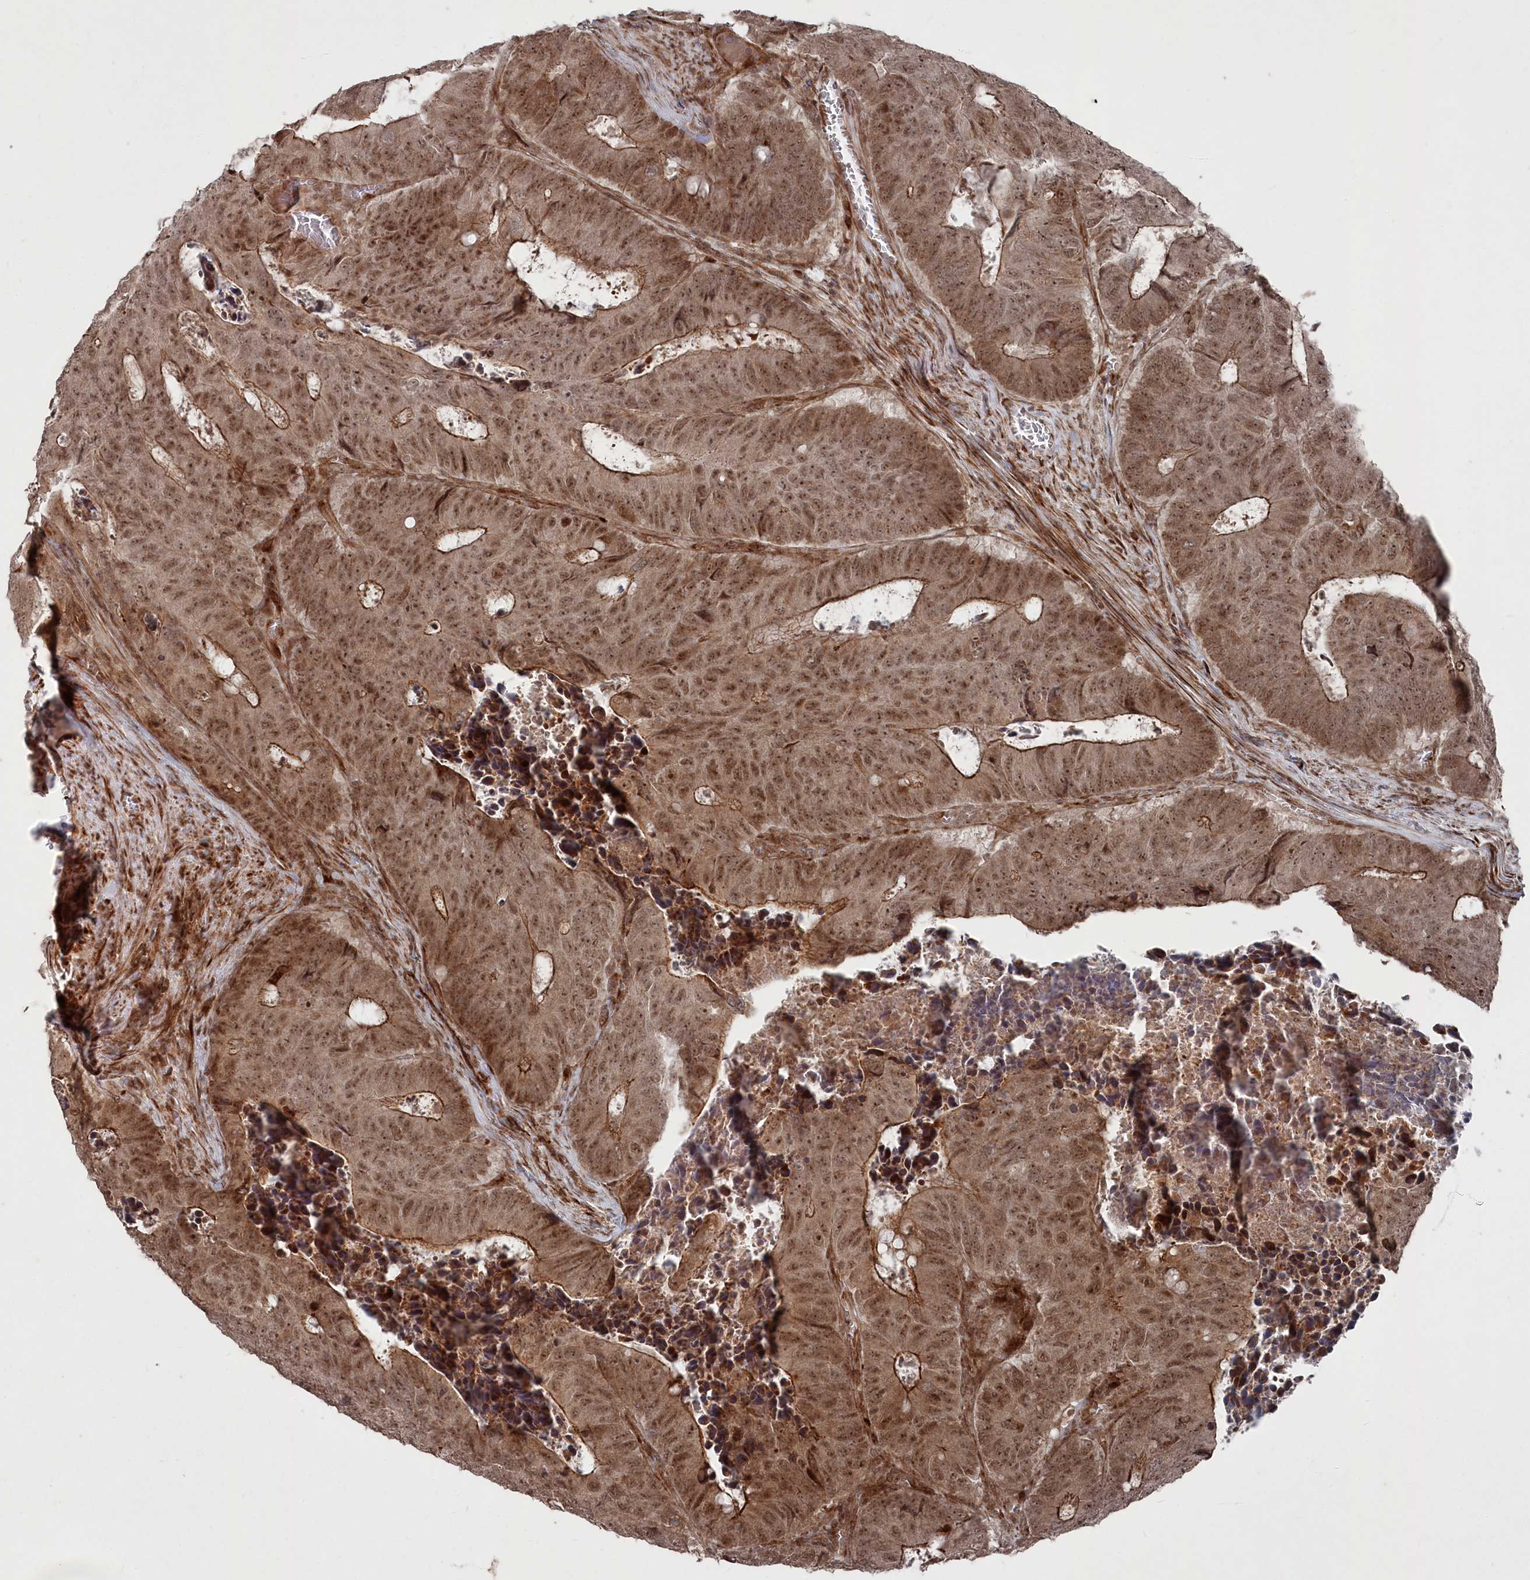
{"staining": {"intensity": "moderate", "quantity": ">75%", "location": "cytoplasmic/membranous,nuclear"}, "tissue": "colorectal cancer", "cell_type": "Tumor cells", "image_type": "cancer", "snomed": [{"axis": "morphology", "description": "Adenocarcinoma, NOS"}, {"axis": "topography", "description": "Colon"}], "caption": "DAB (3,3'-diaminobenzidine) immunohistochemical staining of human adenocarcinoma (colorectal) reveals moderate cytoplasmic/membranous and nuclear protein staining in approximately >75% of tumor cells. (Stains: DAB (3,3'-diaminobenzidine) in brown, nuclei in blue, Microscopy: brightfield microscopy at high magnification).", "gene": "POLR3A", "patient": {"sex": "male", "age": 87}}